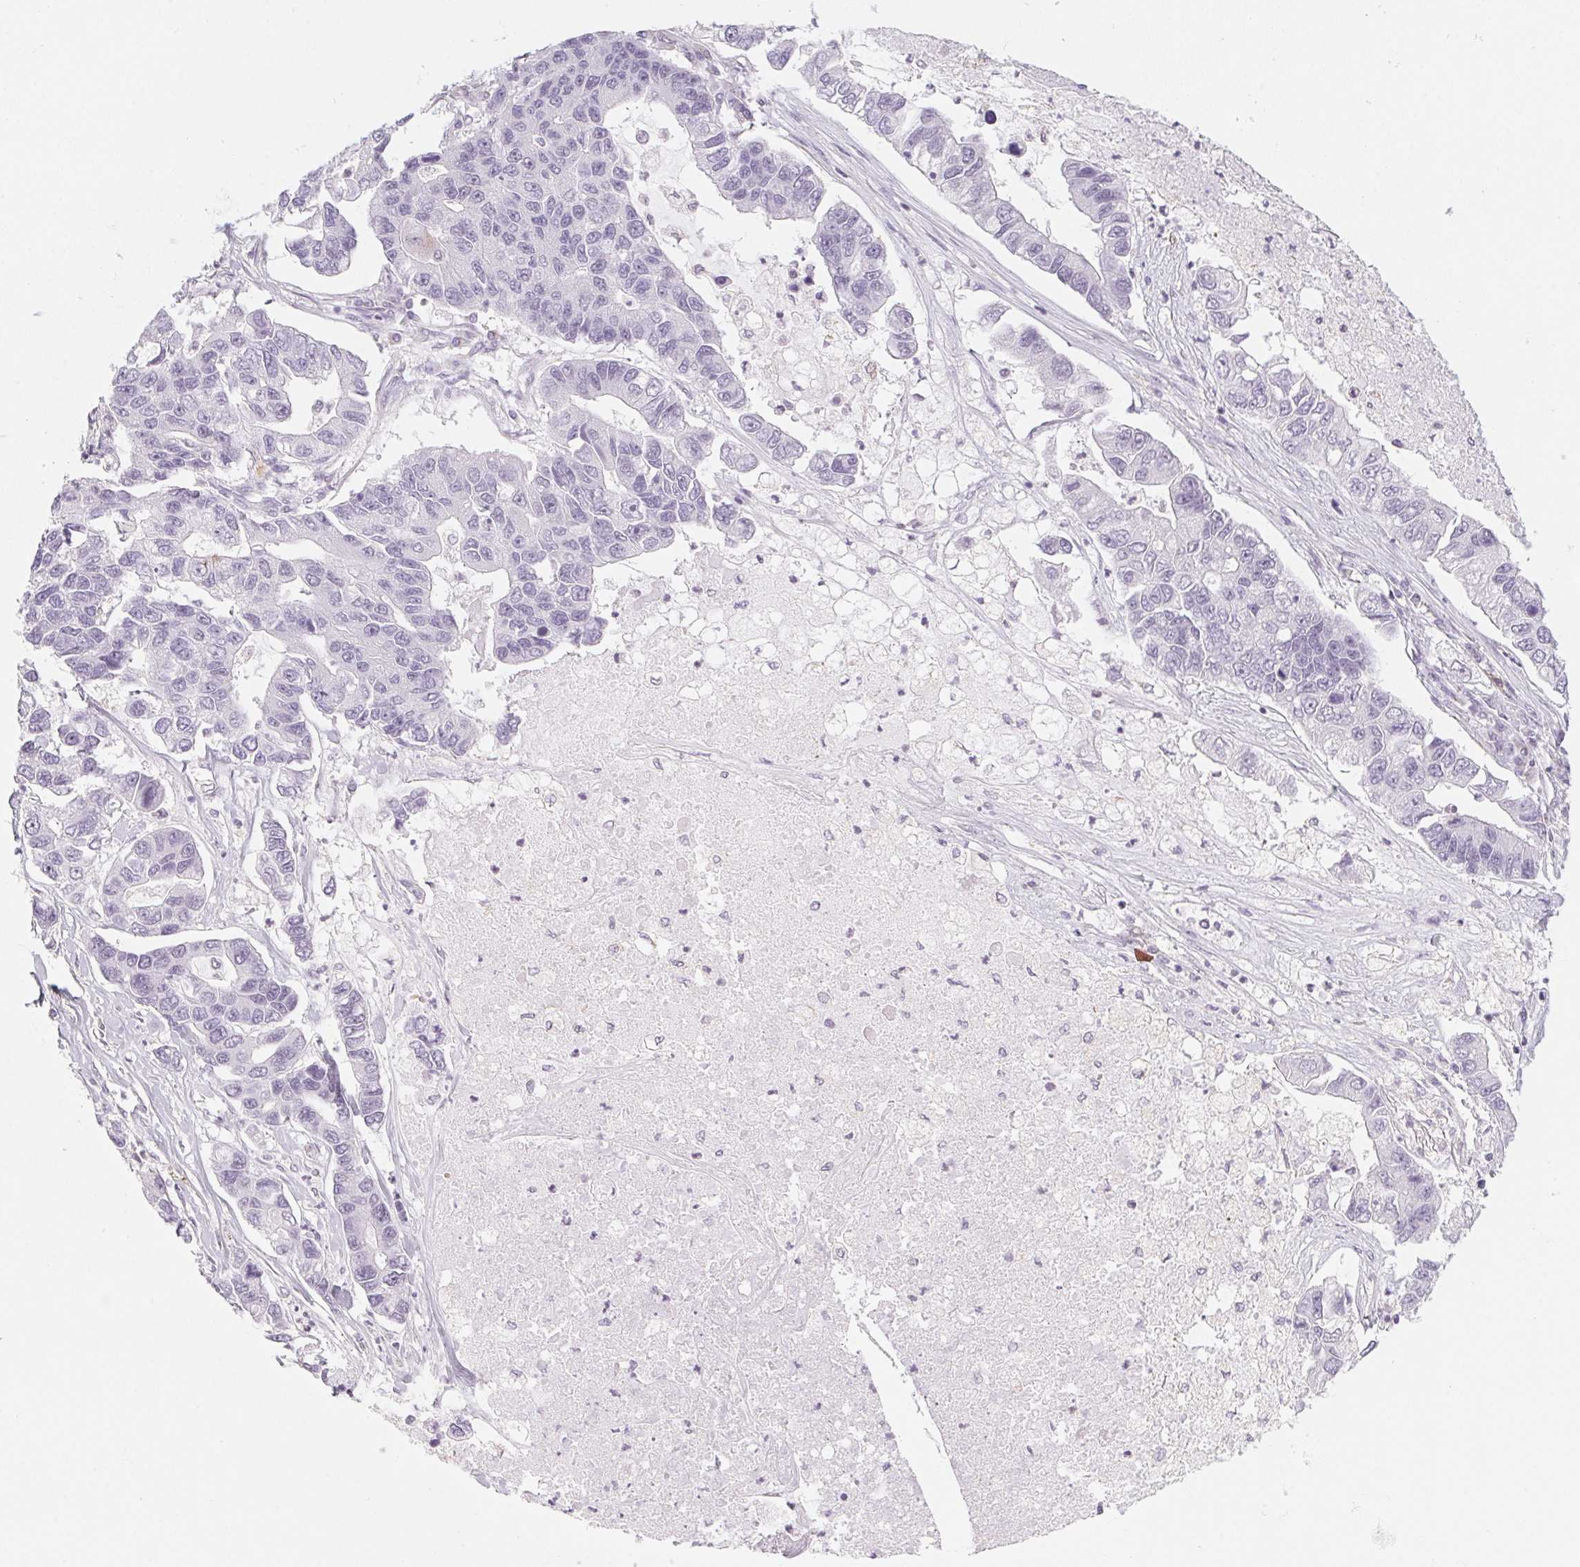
{"staining": {"intensity": "negative", "quantity": "none", "location": "none"}, "tissue": "lung cancer", "cell_type": "Tumor cells", "image_type": "cancer", "snomed": [{"axis": "morphology", "description": "Adenocarcinoma, NOS"}, {"axis": "topography", "description": "Bronchus"}, {"axis": "topography", "description": "Lung"}], "caption": "Immunohistochemistry of adenocarcinoma (lung) exhibits no staining in tumor cells.", "gene": "PRPH", "patient": {"sex": "female", "age": 51}}